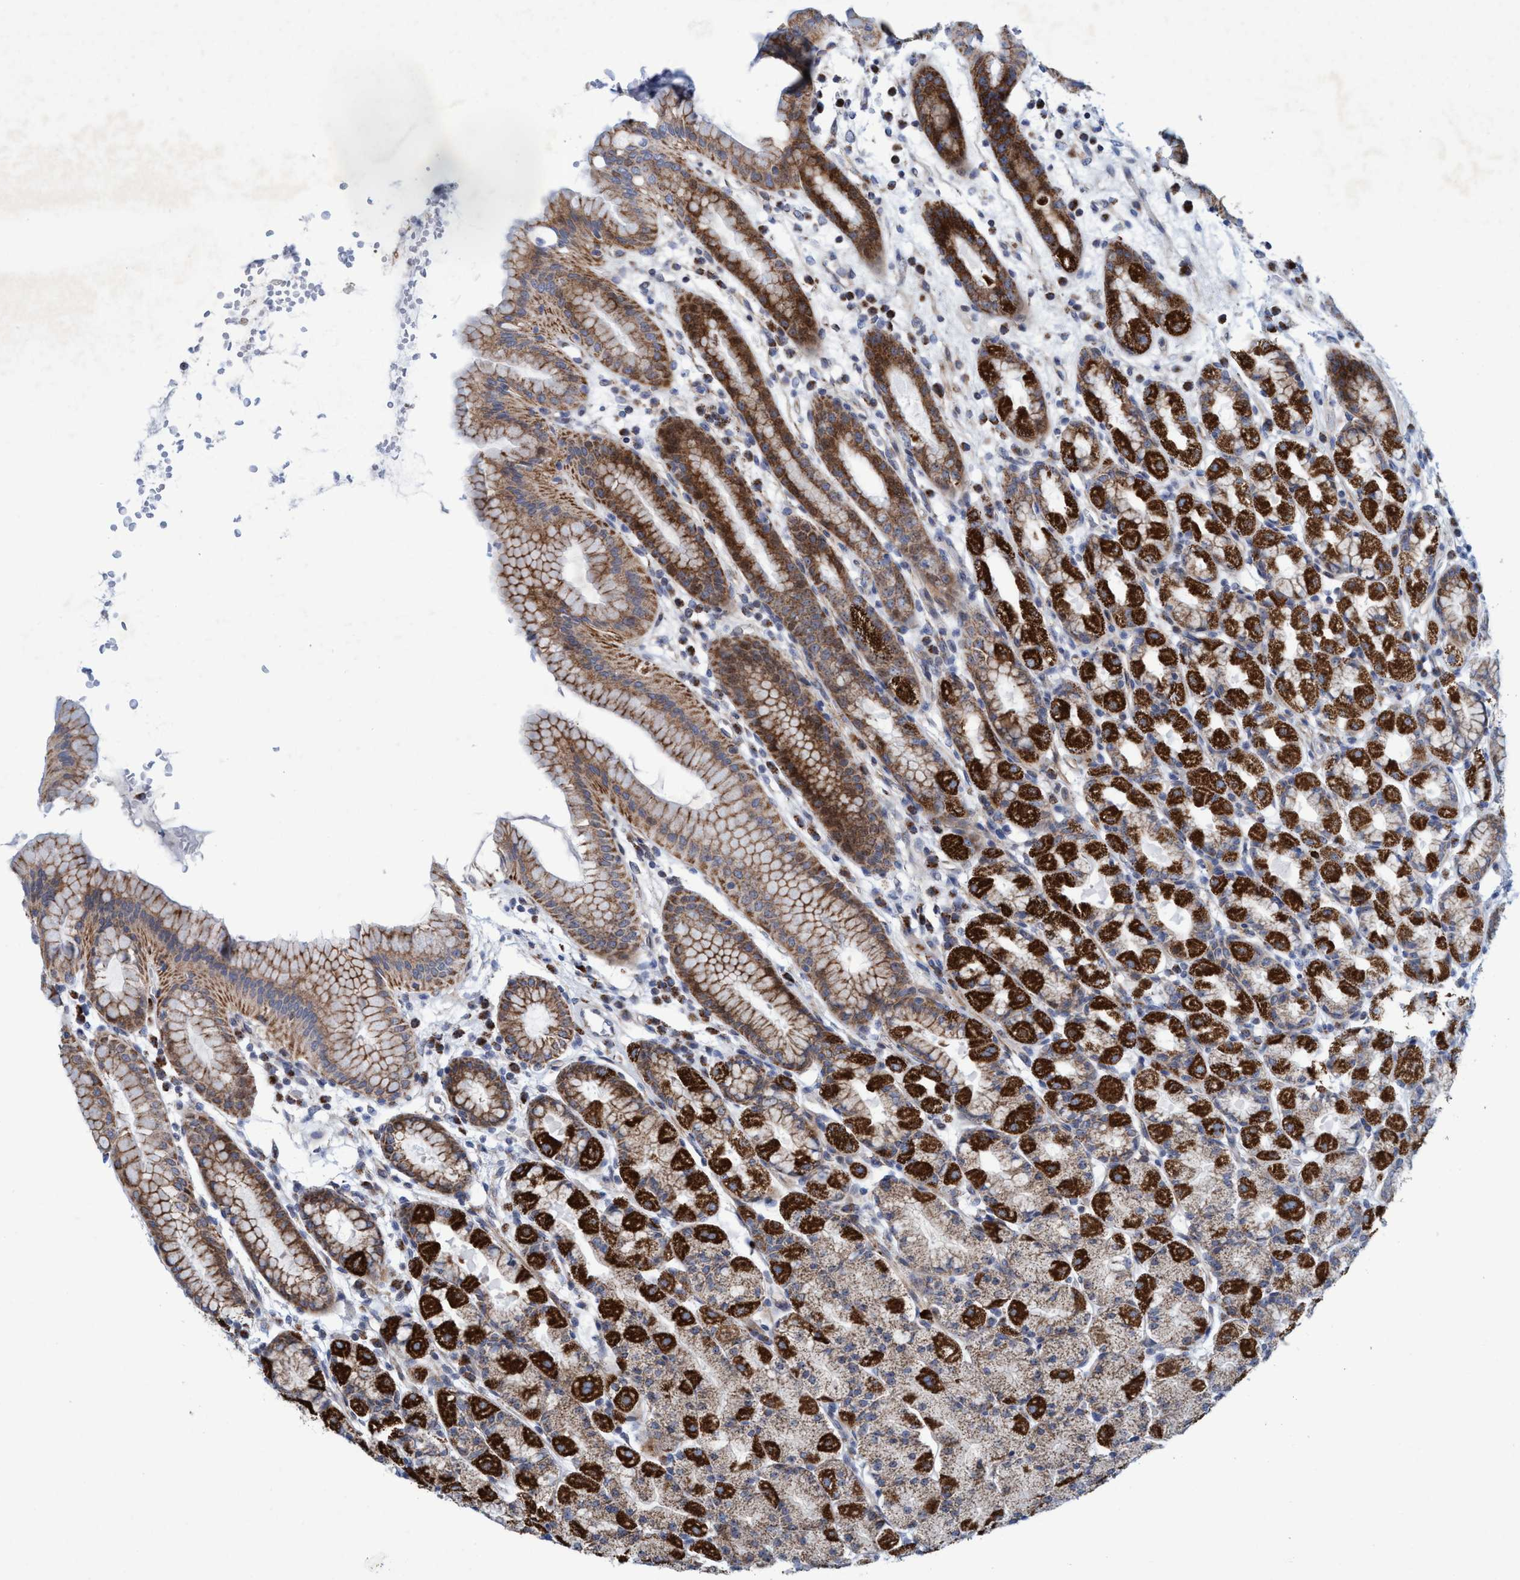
{"staining": {"intensity": "strong", "quantity": ">75%", "location": "cytoplasmic/membranous"}, "tissue": "stomach", "cell_type": "Glandular cells", "image_type": "normal", "snomed": [{"axis": "morphology", "description": "Normal tissue, NOS"}, {"axis": "topography", "description": "Stomach, upper"}], "caption": "Brown immunohistochemical staining in normal stomach displays strong cytoplasmic/membranous positivity in about >75% of glandular cells.", "gene": "POLR1F", "patient": {"sex": "male", "age": 68}}